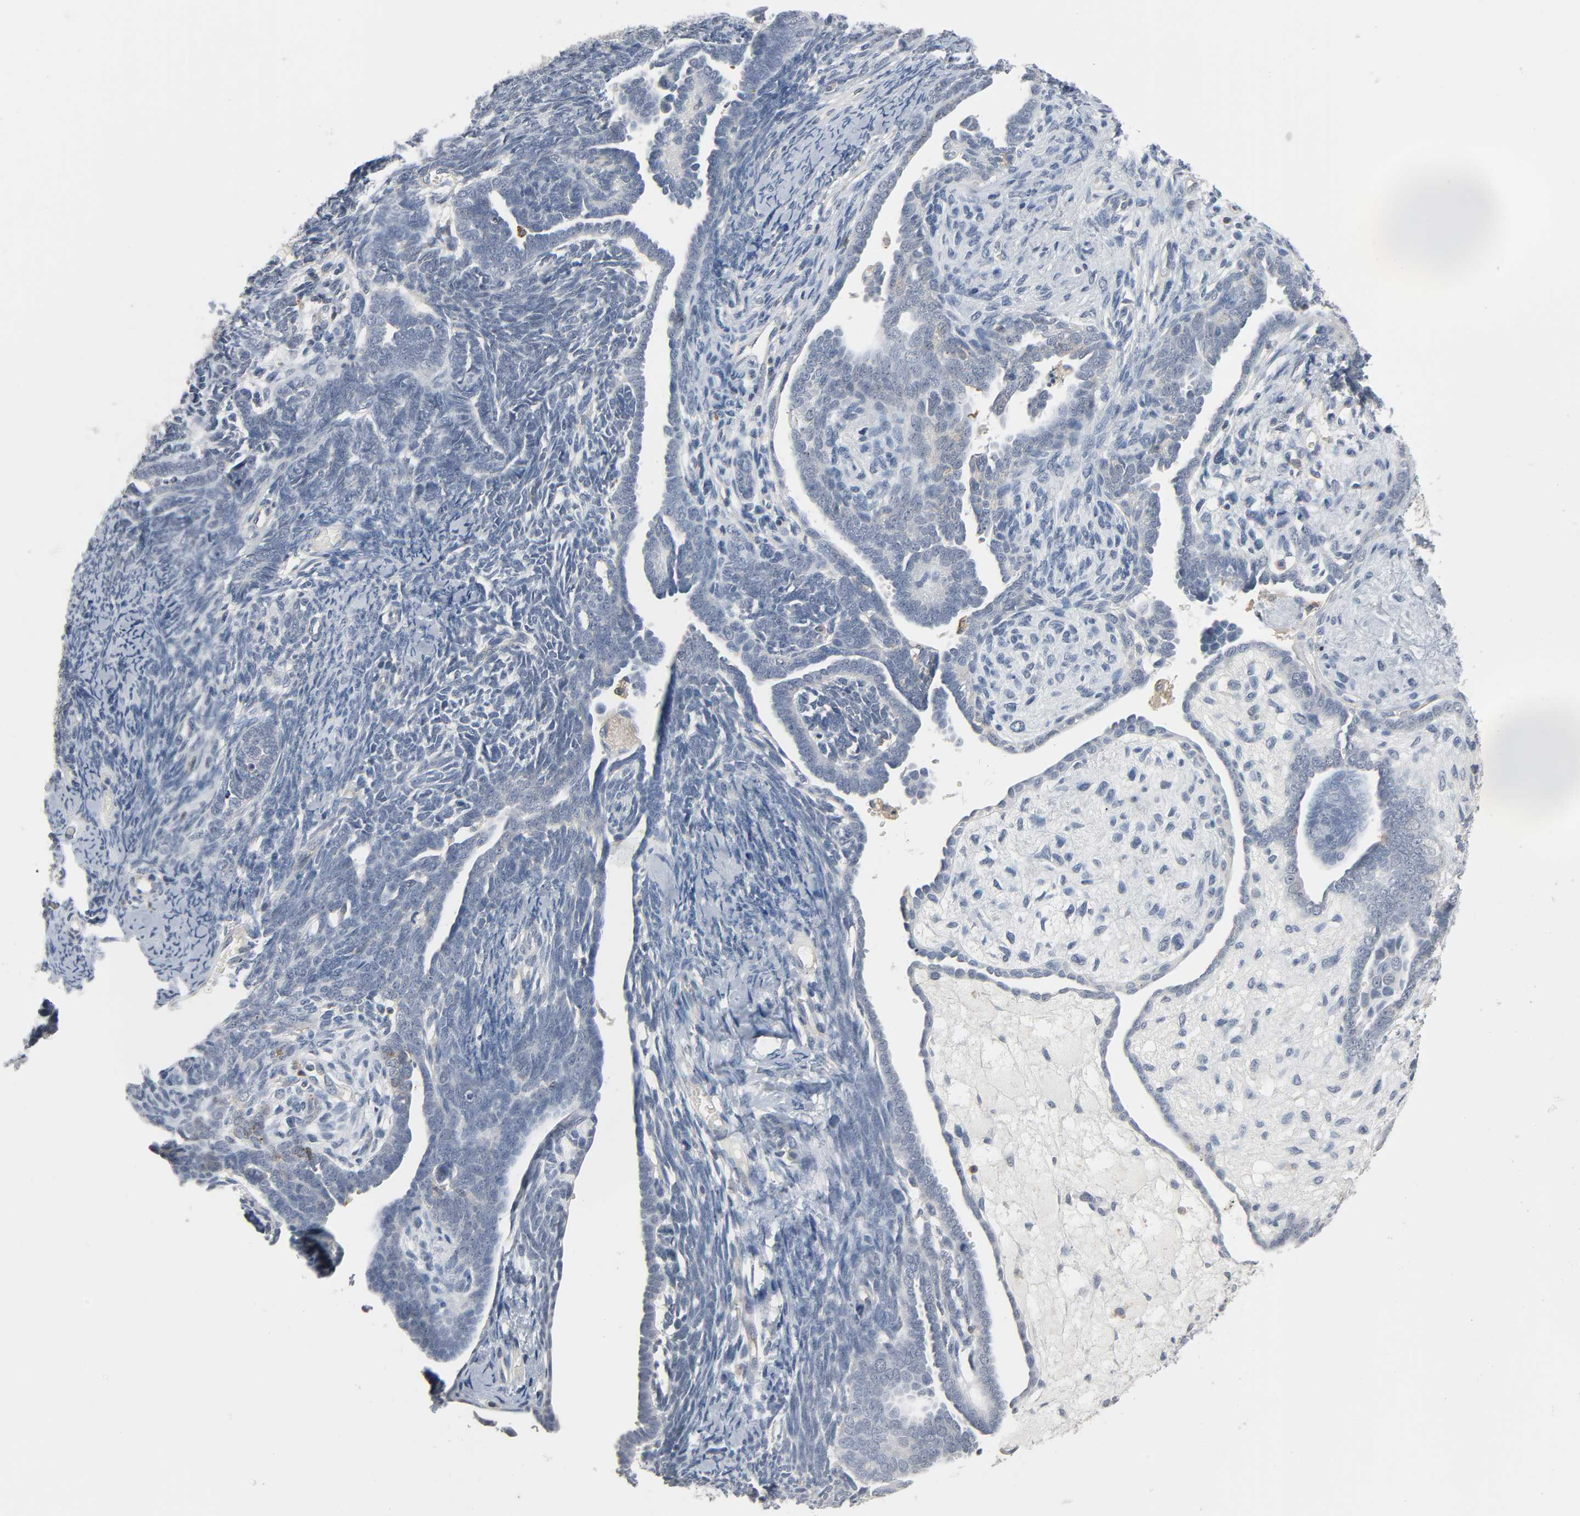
{"staining": {"intensity": "negative", "quantity": "none", "location": "none"}, "tissue": "endometrial cancer", "cell_type": "Tumor cells", "image_type": "cancer", "snomed": [{"axis": "morphology", "description": "Neoplasm, malignant, NOS"}, {"axis": "topography", "description": "Endometrium"}], "caption": "An immunohistochemistry (IHC) photomicrograph of neoplasm (malignant) (endometrial) is shown. There is no staining in tumor cells of neoplasm (malignant) (endometrial). (Immunohistochemistry, brightfield microscopy, high magnification).", "gene": "CD4", "patient": {"sex": "female", "age": 74}}